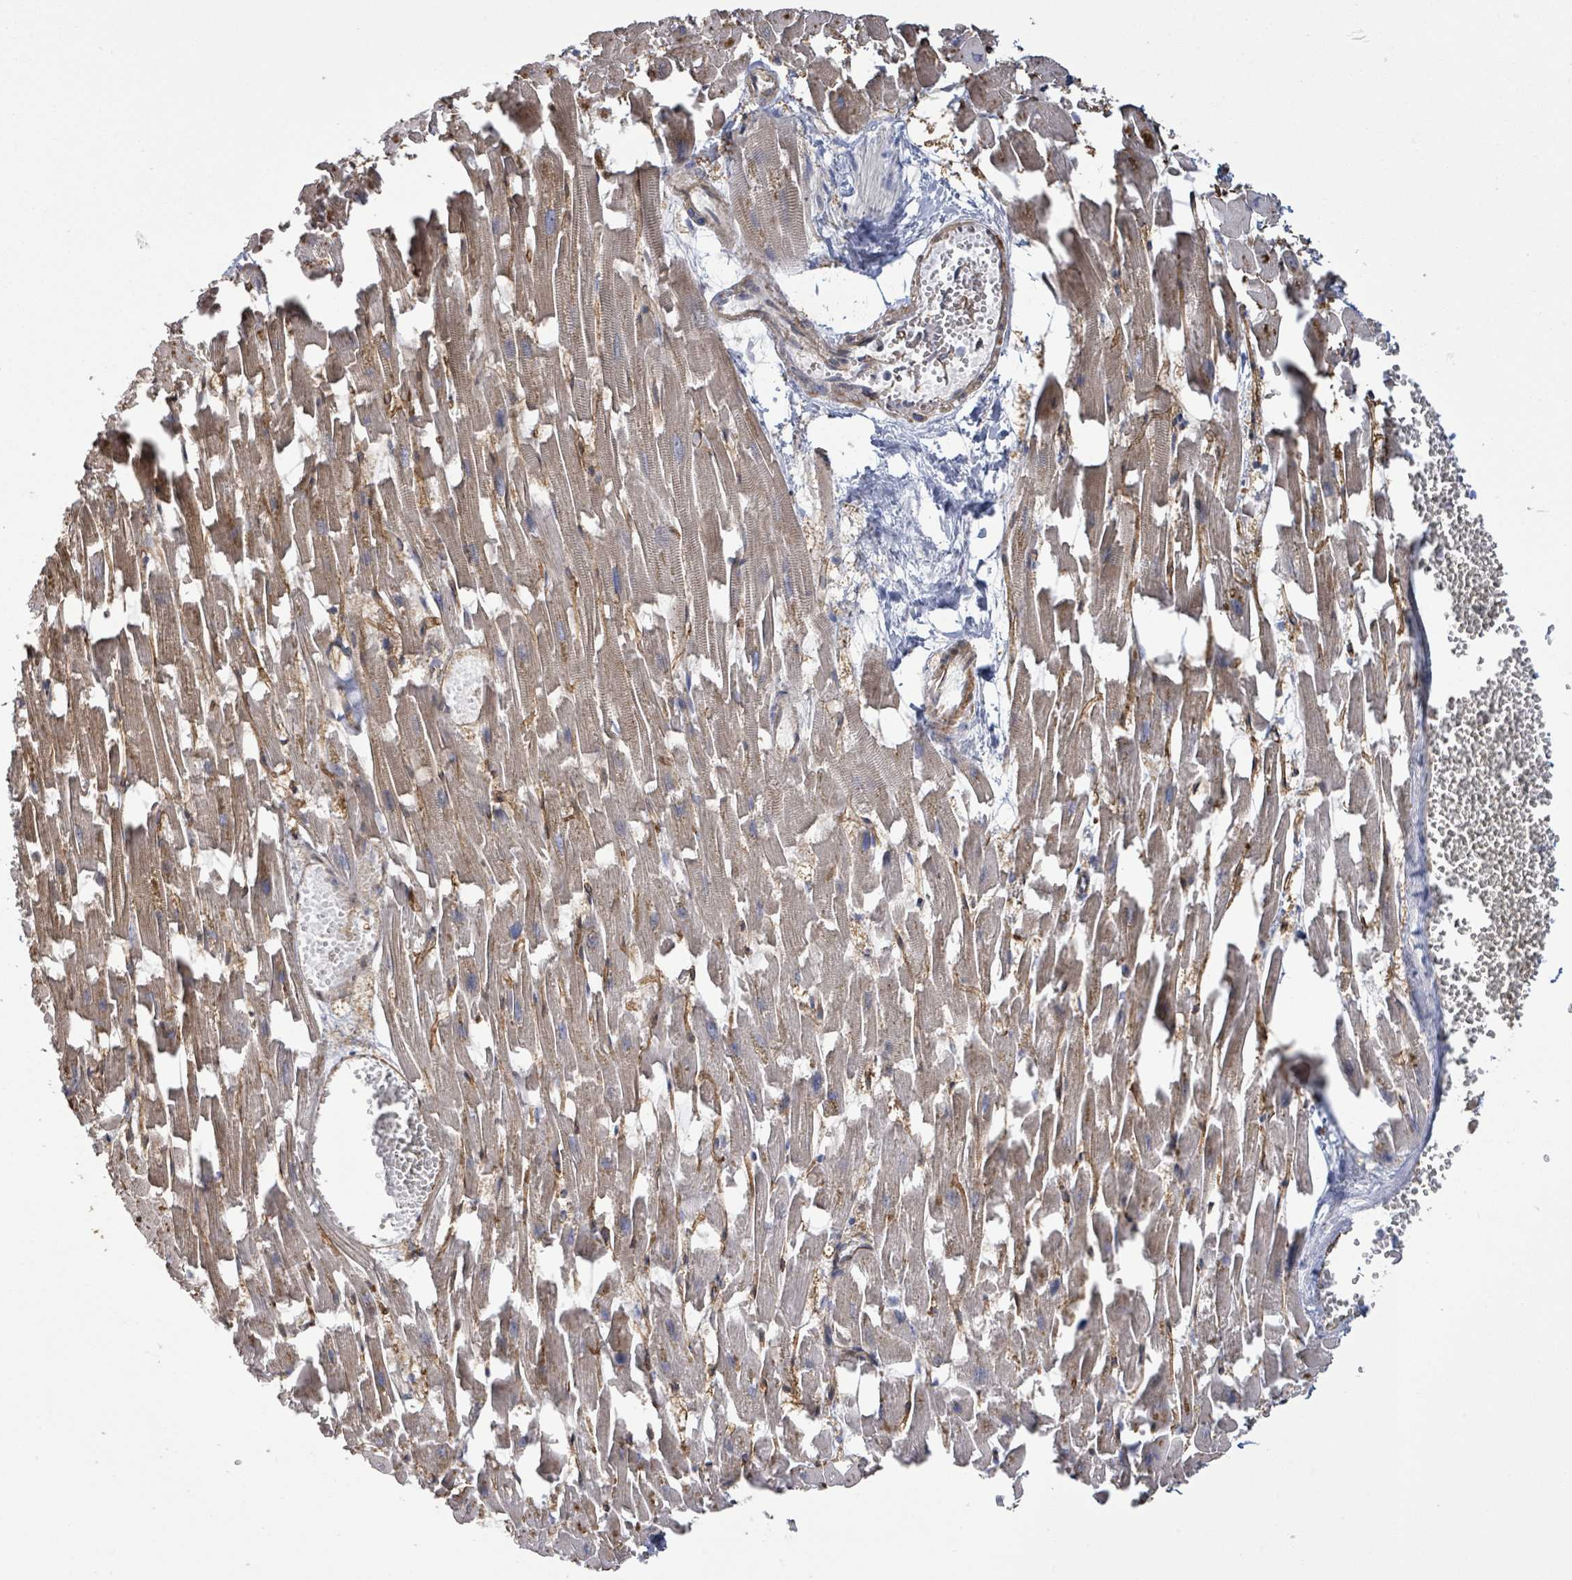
{"staining": {"intensity": "strong", "quantity": "25%-75%", "location": "cytoplasmic/membranous"}, "tissue": "heart muscle", "cell_type": "Cardiomyocytes", "image_type": "normal", "snomed": [{"axis": "morphology", "description": "Normal tissue, NOS"}, {"axis": "topography", "description": "Heart"}], "caption": "Immunohistochemical staining of normal human heart muscle demonstrates 25%-75% levels of strong cytoplasmic/membranous protein staining in approximately 25%-75% of cardiomyocytes.", "gene": "KANK3", "patient": {"sex": "female", "age": 64}}